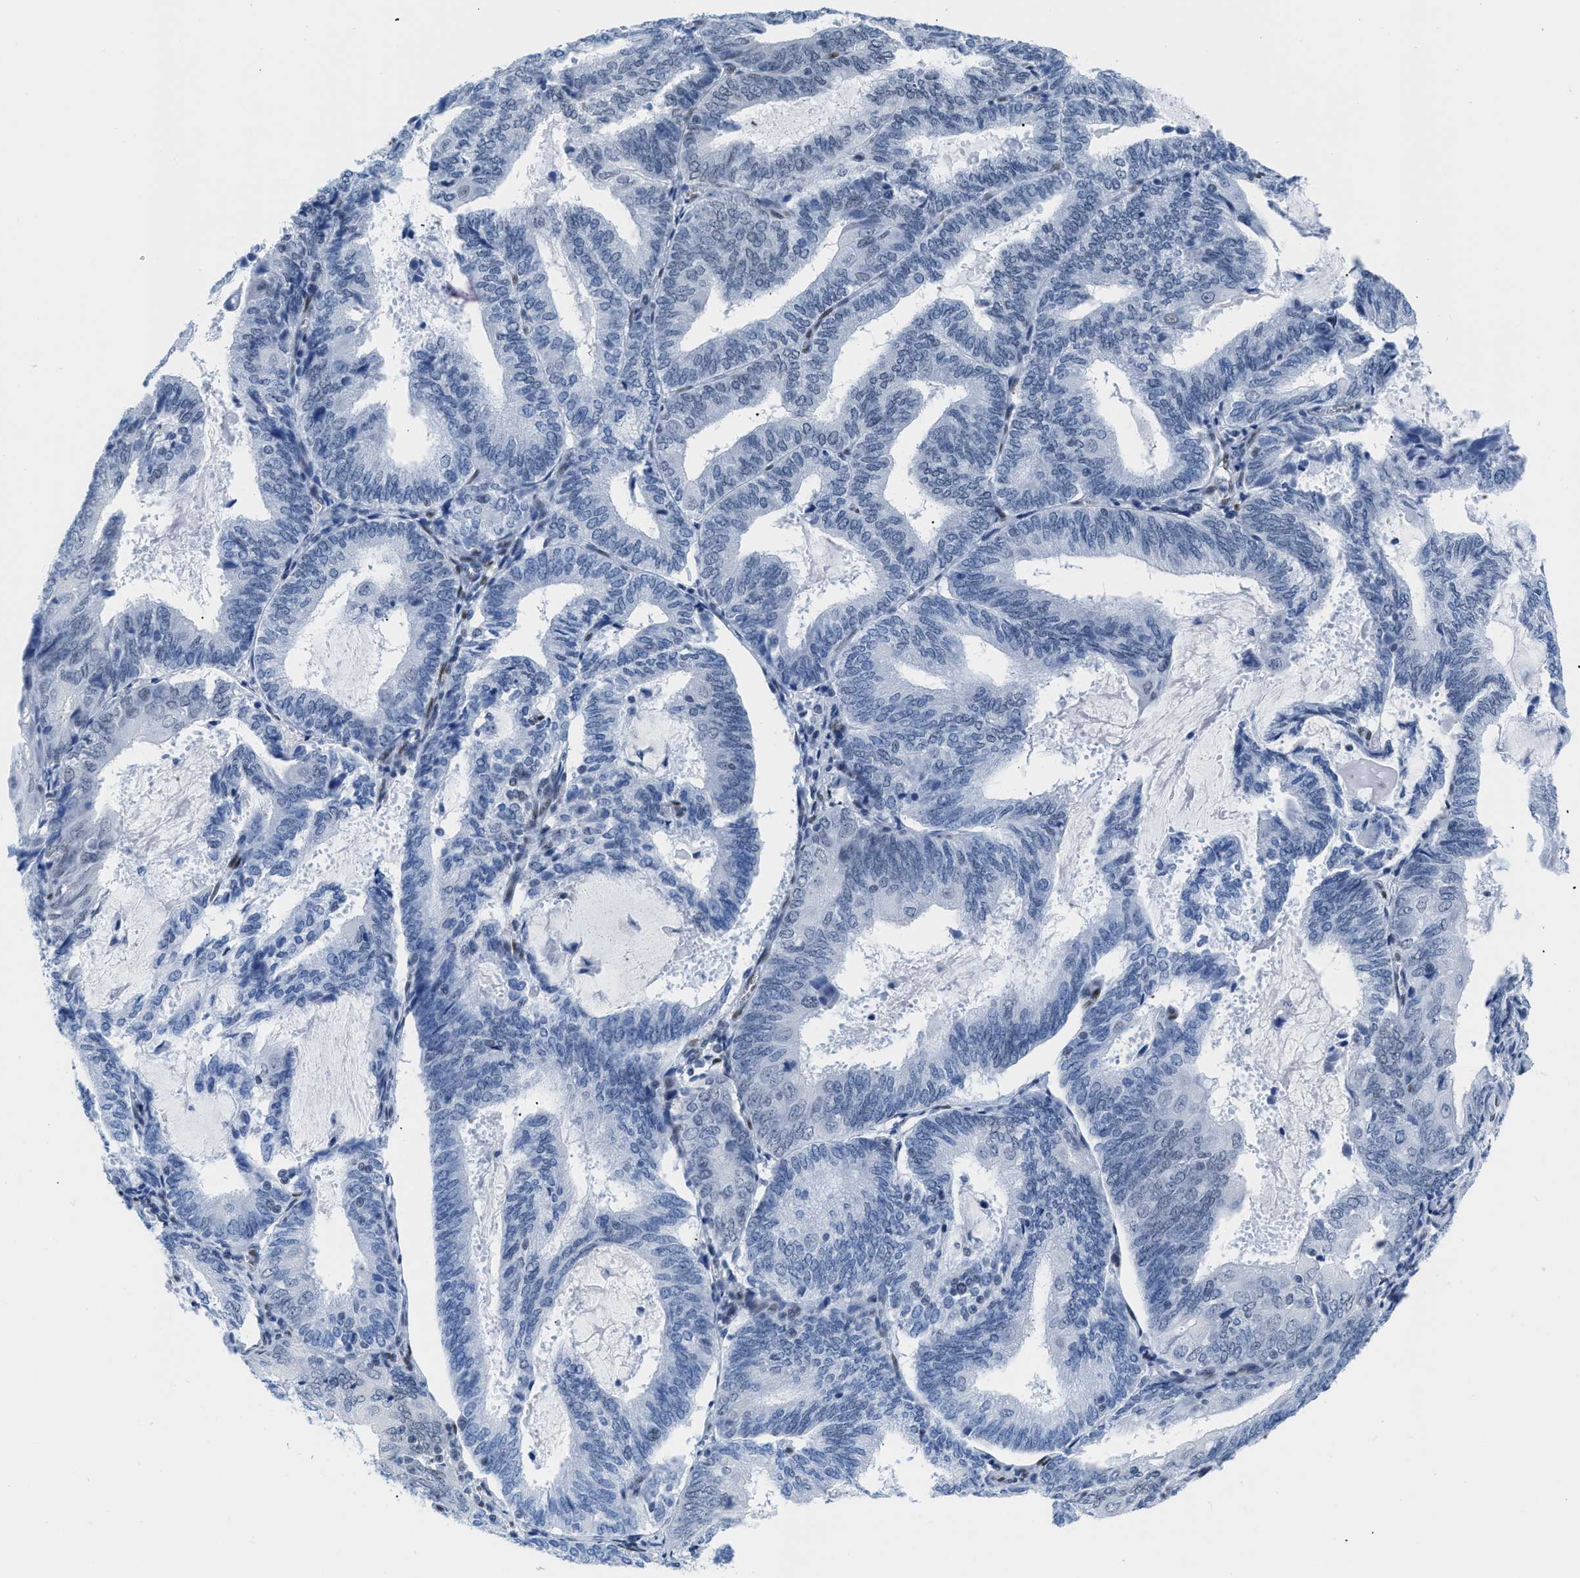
{"staining": {"intensity": "negative", "quantity": "none", "location": "none"}, "tissue": "endometrial cancer", "cell_type": "Tumor cells", "image_type": "cancer", "snomed": [{"axis": "morphology", "description": "Adenocarcinoma, NOS"}, {"axis": "topography", "description": "Endometrium"}], "caption": "Immunohistochemistry of human endometrial adenocarcinoma exhibits no positivity in tumor cells.", "gene": "CTBP1", "patient": {"sex": "female", "age": 81}}